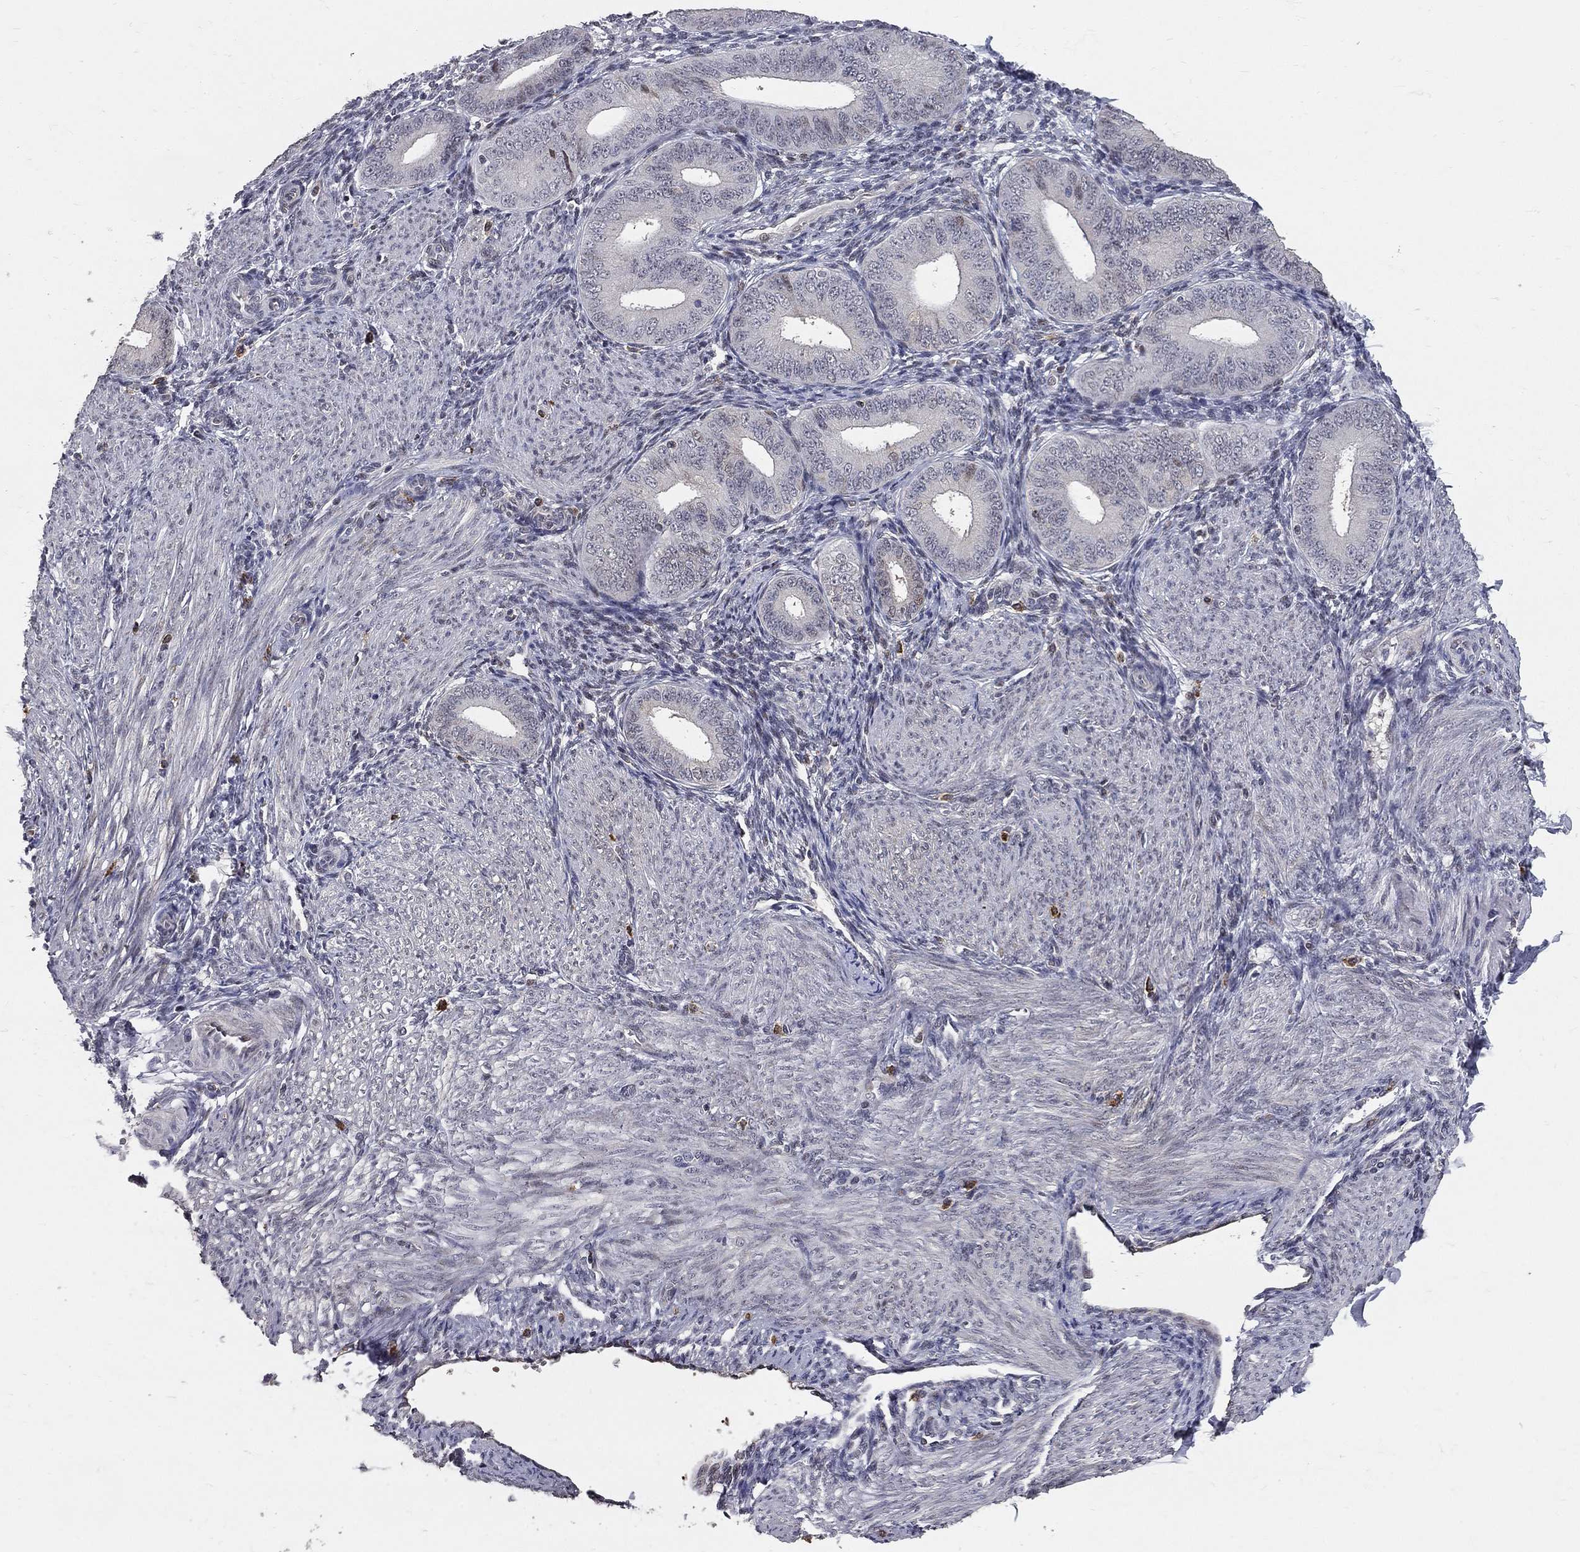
{"staining": {"intensity": "negative", "quantity": "none", "location": "none"}, "tissue": "endometrium", "cell_type": "Cells in endometrial stroma", "image_type": "normal", "snomed": [{"axis": "morphology", "description": "Normal tissue, NOS"}, {"axis": "topography", "description": "Endometrium"}], "caption": "This is an IHC image of unremarkable endometrium. There is no staining in cells in endometrial stroma.", "gene": "HDAC3", "patient": {"sex": "female", "age": 39}}